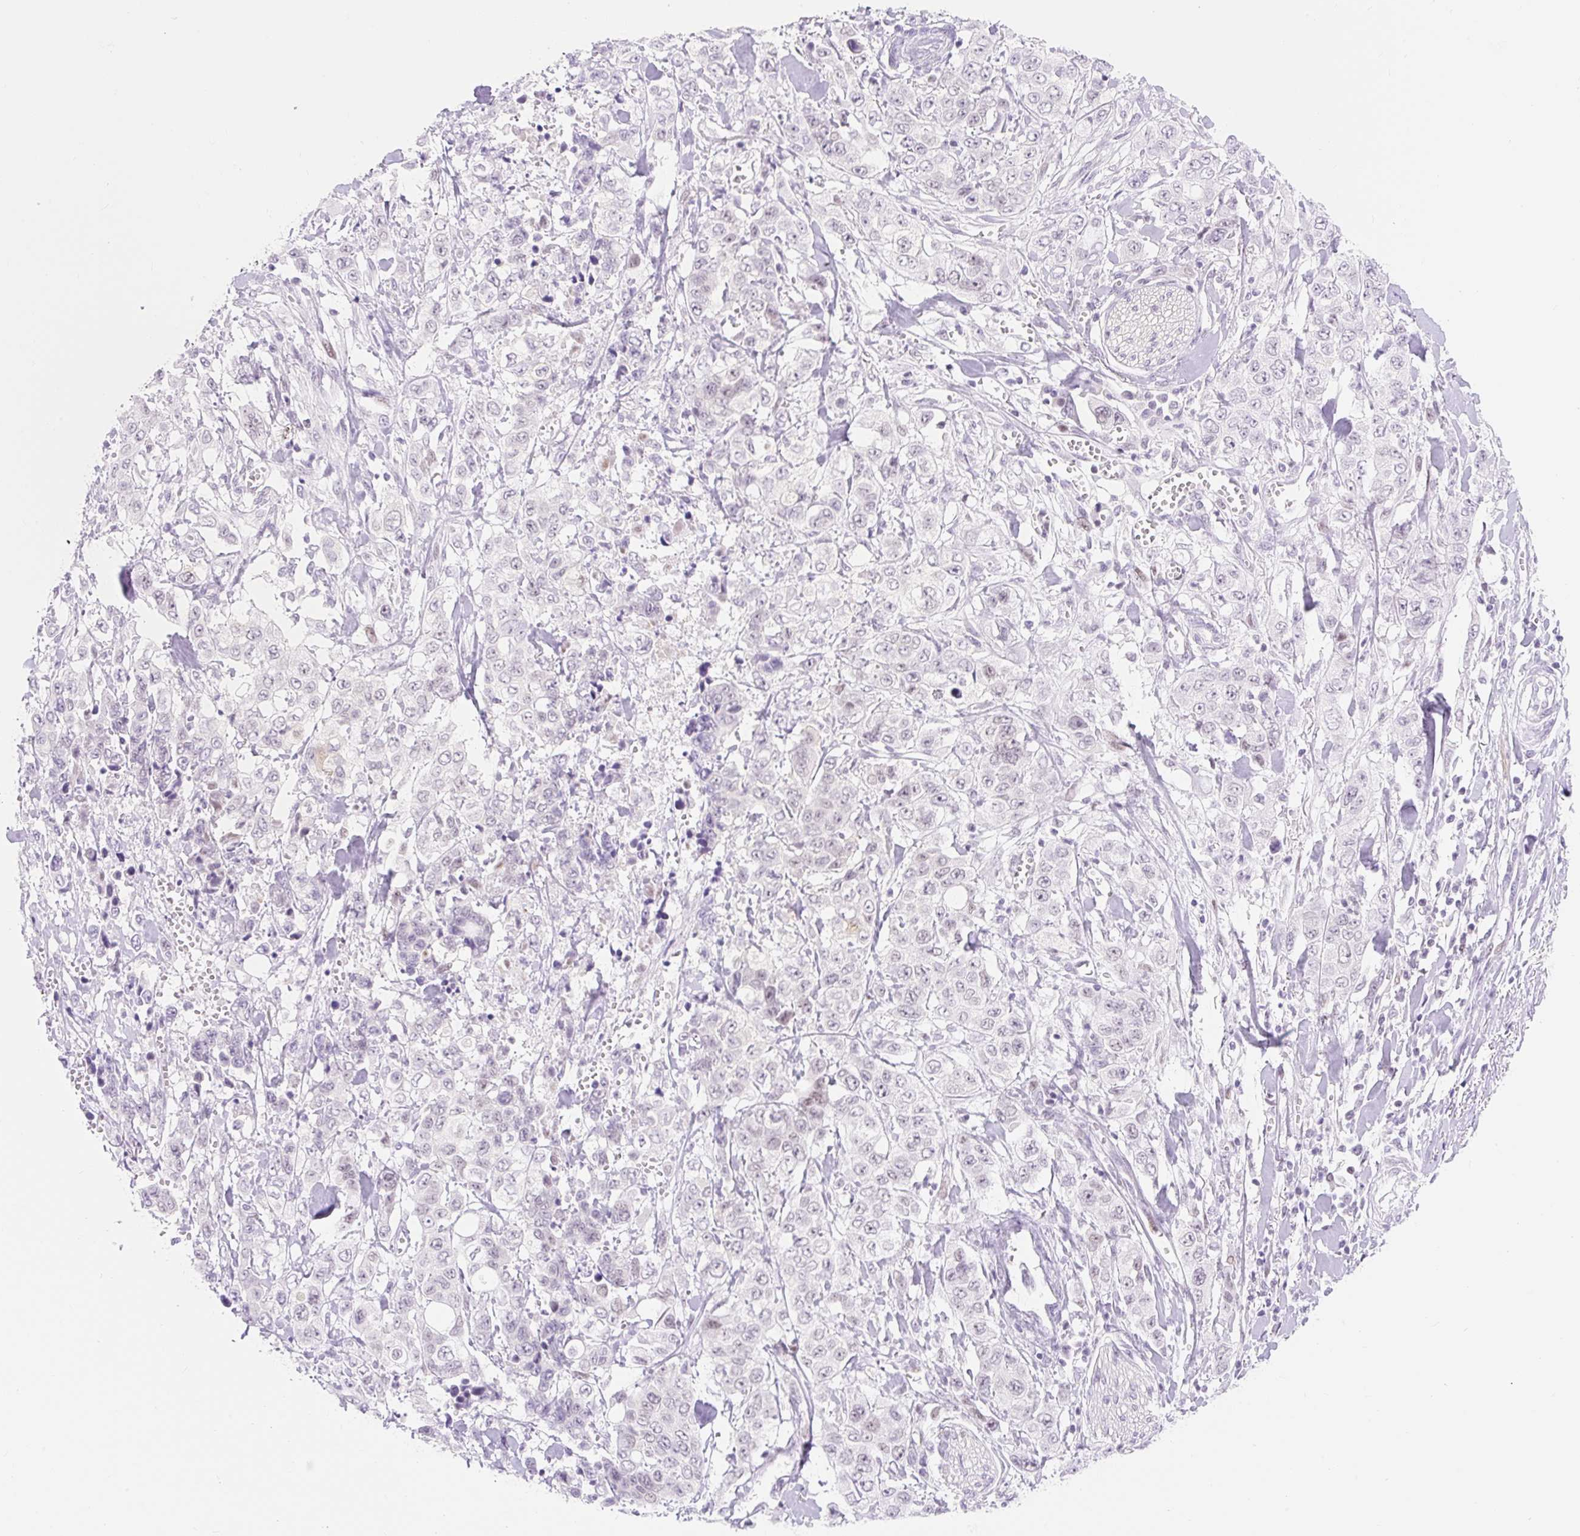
{"staining": {"intensity": "negative", "quantity": "none", "location": "none"}, "tissue": "stomach cancer", "cell_type": "Tumor cells", "image_type": "cancer", "snomed": [{"axis": "morphology", "description": "Adenocarcinoma, NOS"}, {"axis": "topography", "description": "Stomach, upper"}], "caption": "Tumor cells are negative for protein expression in human stomach cancer (adenocarcinoma).", "gene": "H2BW1", "patient": {"sex": "male", "age": 62}}